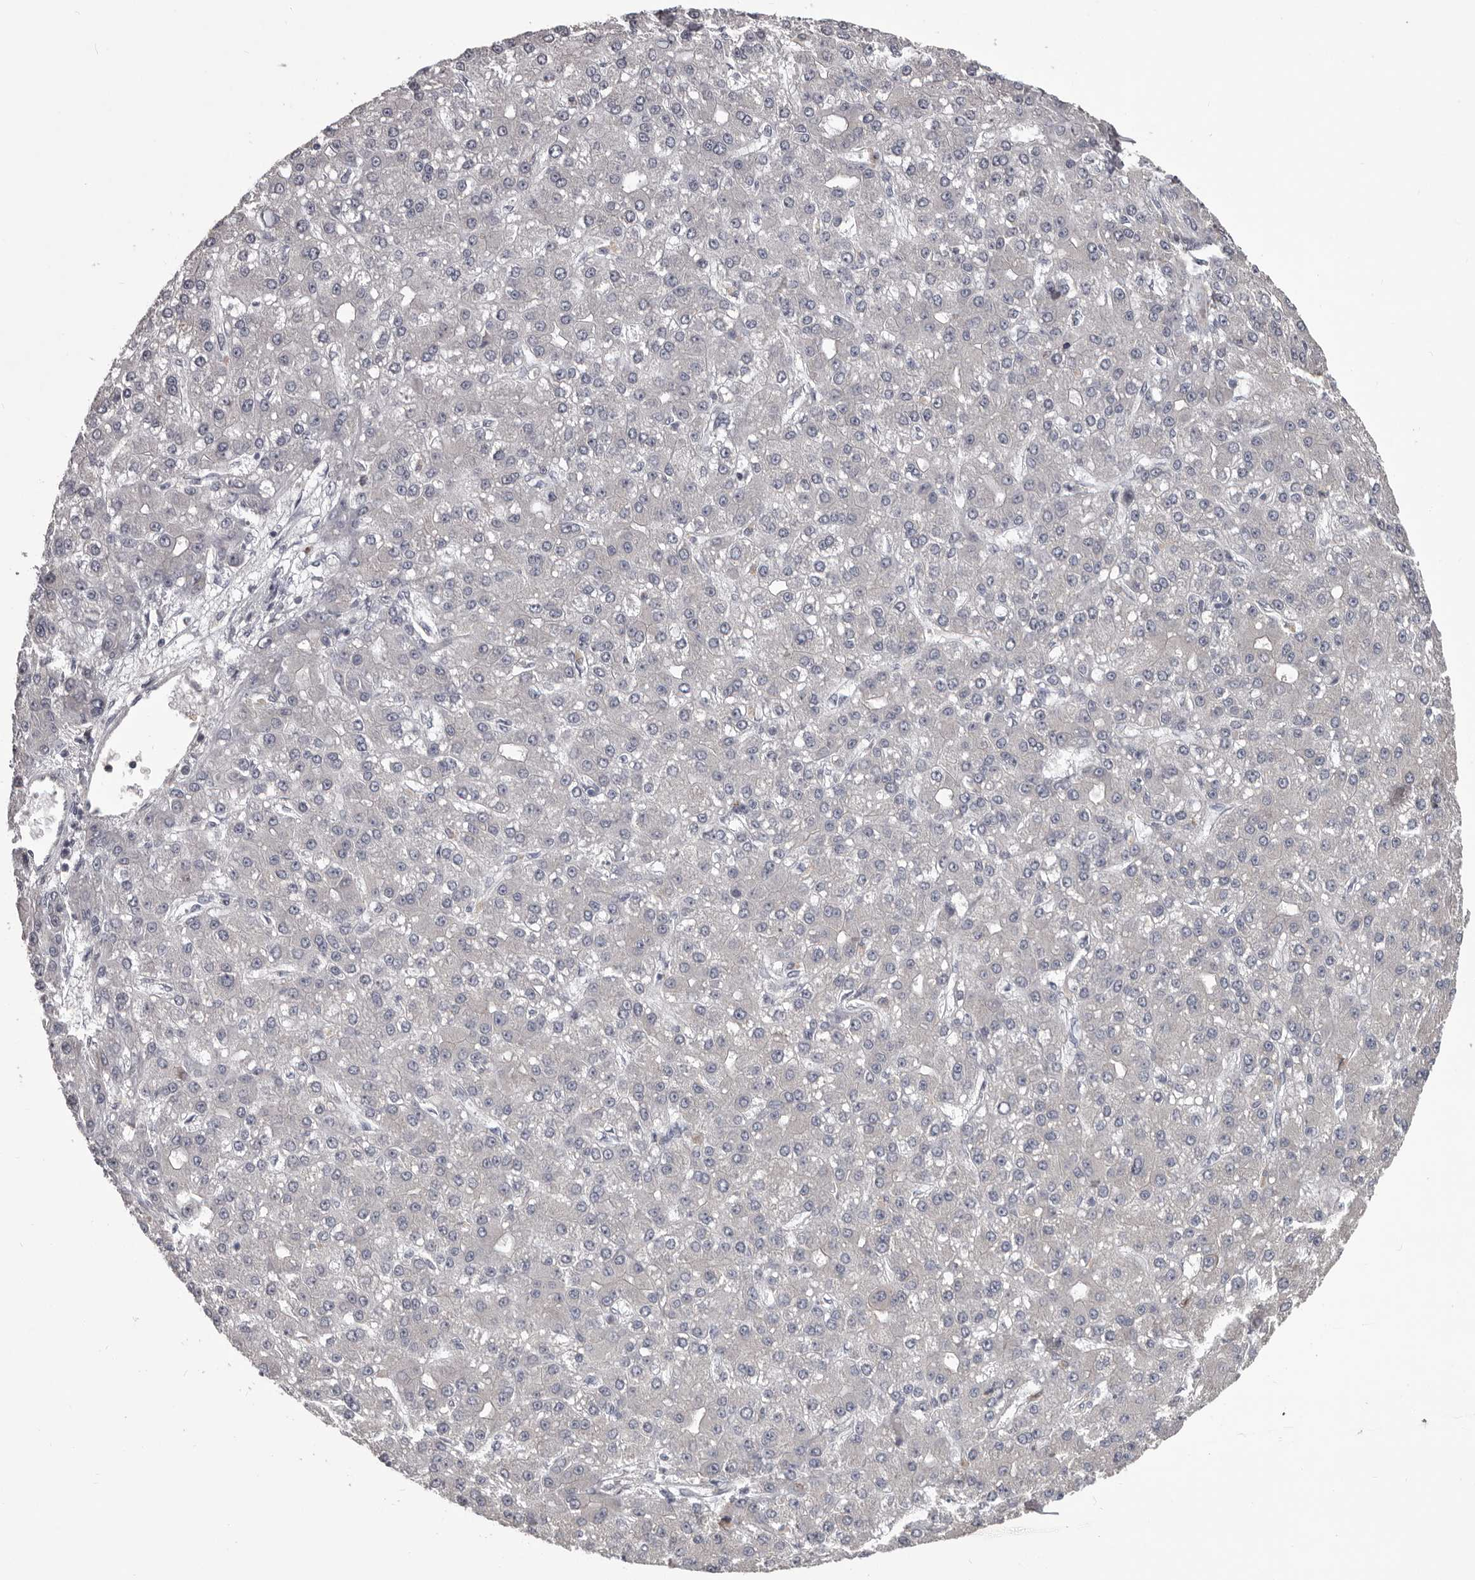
{"staining": {"intensity": "negative", "quantity": "none", "location": "none"}, "tissue": "liver cancer", "cell_type": "Tumor cells", "image_type": "cancer", "snomed": [{"axis": "morphology", "description": "Carcinoma, Hepatocellular, NOS"}, {"axis": "topography", "description": "Liver"}], "caption": "A micrograph of liver cancer stained for a protein displays no brown staining in tumor cells.", "gene": "LPAR6", "patient": {"sex": "male", "age": 67}}